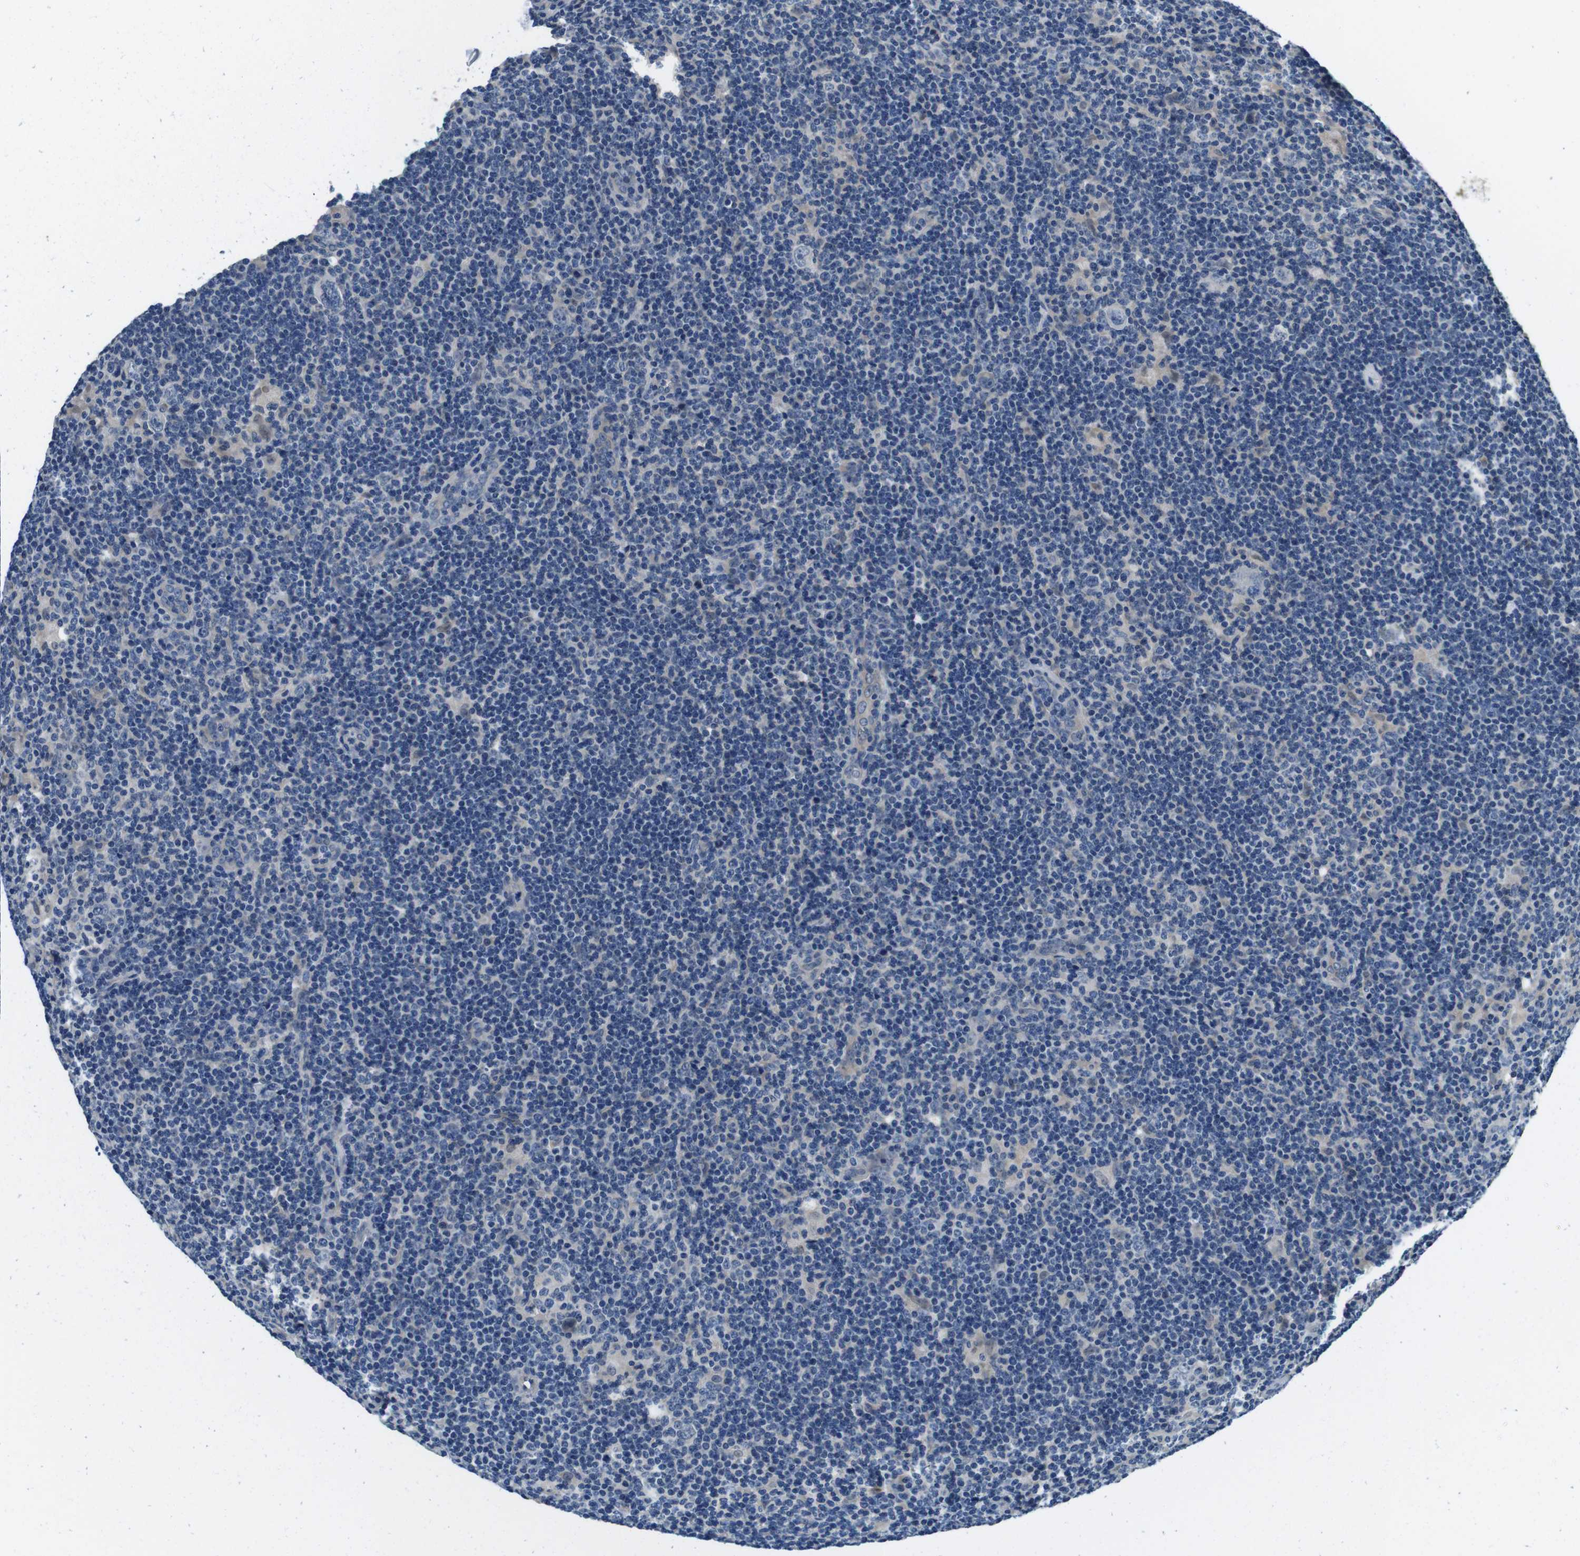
{"staining": {"intensity": "negative", "quantity": "none", "location": "none"}, "tissue": "lymphoma", "cell_type": "Tumor cells", "image_type": "cancer", "snomed": [{"axis": "morphology", "description": "Hodgkin's disease, NOS"}, {"axis": "topography", "description": "Lymph node"}], "caption": "Lymphoma was stained to show a protein in brown. There is no significant expression in tumor cells.", "gene": "DTNA", "patient": {"sex": "female", "age": 57}}